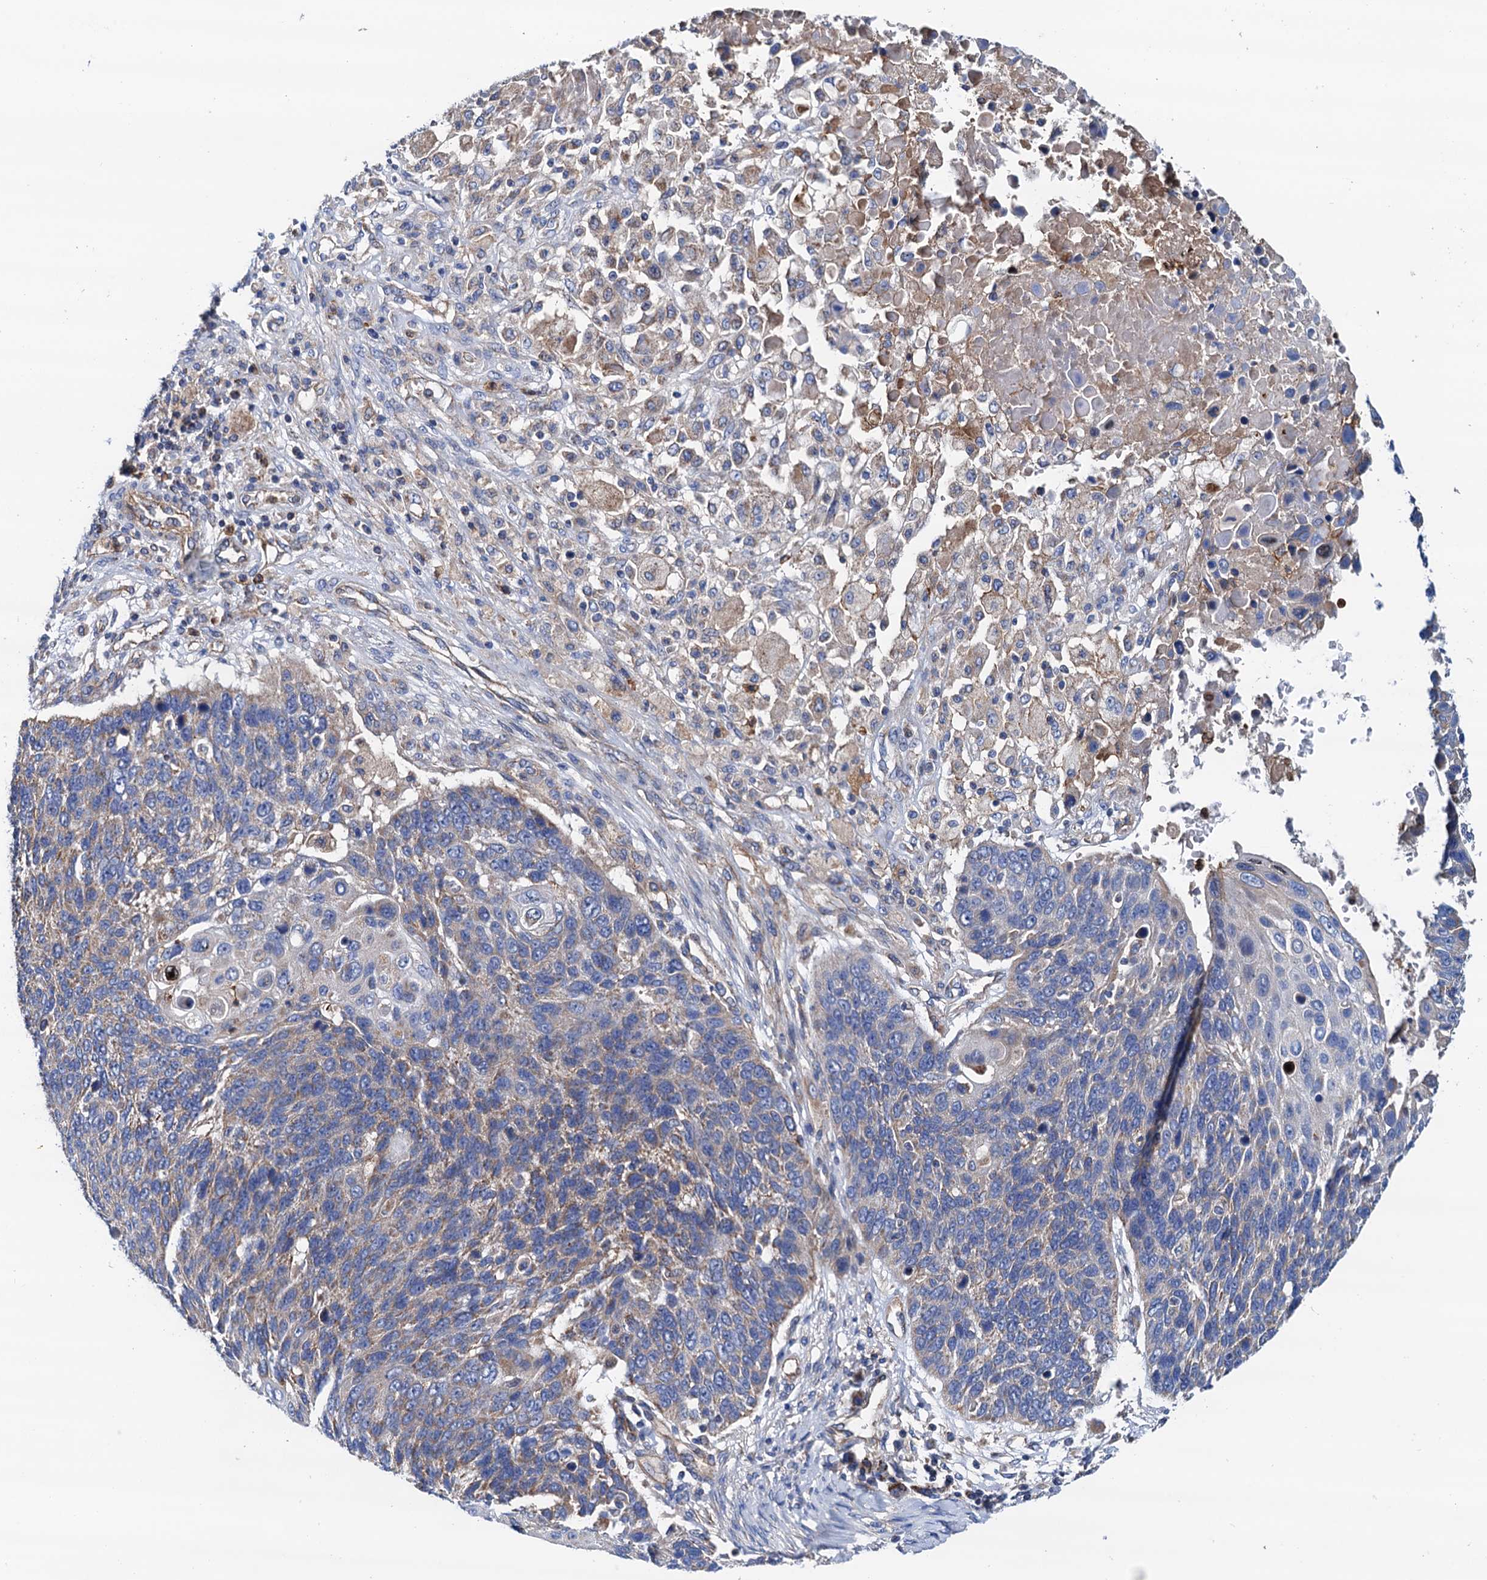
{"staining": {"intensity": "negative", "quantity": "none", "location": "none"}, "tissue": "lung cancer", "cell_type": "Tumor cells", "image_type": "cancer", "snomed": [{"axis": "morphology", "description": "Squamous cell carcinoma, NOS"}, {"axis": "topography", "description": "Lung"}], "caption": "Tumor cells are negative for protein expression in human squamous cell carcinoma (lung).", "gene": "RASSF9", "patient": {"sex": "male", "age": 66}}